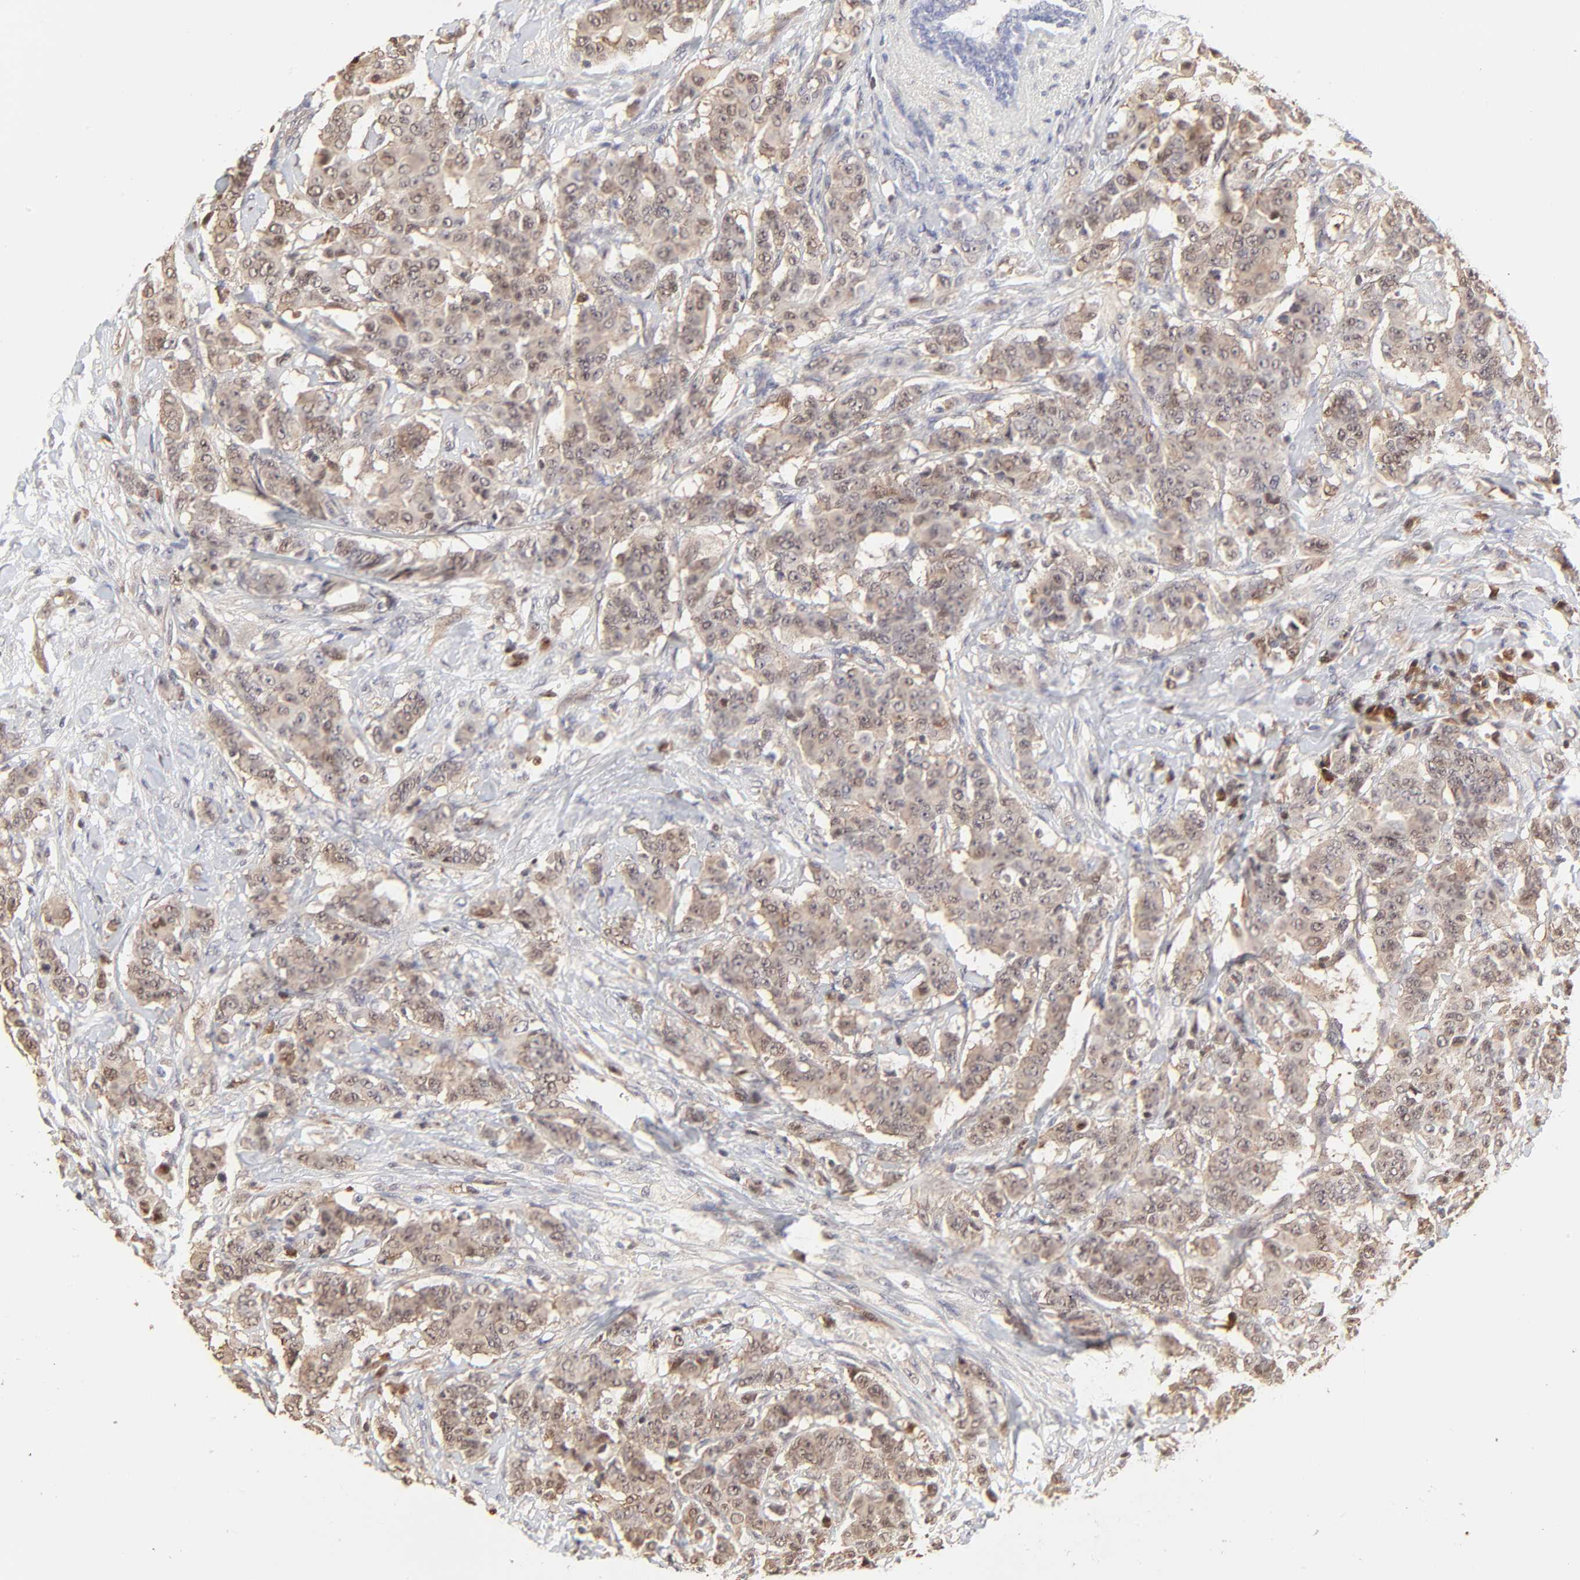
{"staining": {"intensity": "weak", "quantity": "25%-75%", "location": "cytoplasmic/membranous,nuclear"}, "tissue": "breast cancer", "cell_type": "Tumor cells", "image_type": "cancer", "snomed": [{"axis": "morphology", "description": "Duct carcinoma"}, {"axis": "topography", "description": "Breast"}], "caption": "Tumor cells reveal weak cytoplasmic/membranous and nuclear positivity in approximately 25%-75% of cells in breast invasive ductal carcinoma.", "gene": "CASP3", "patient": {"sex": "female", "age": 40}}